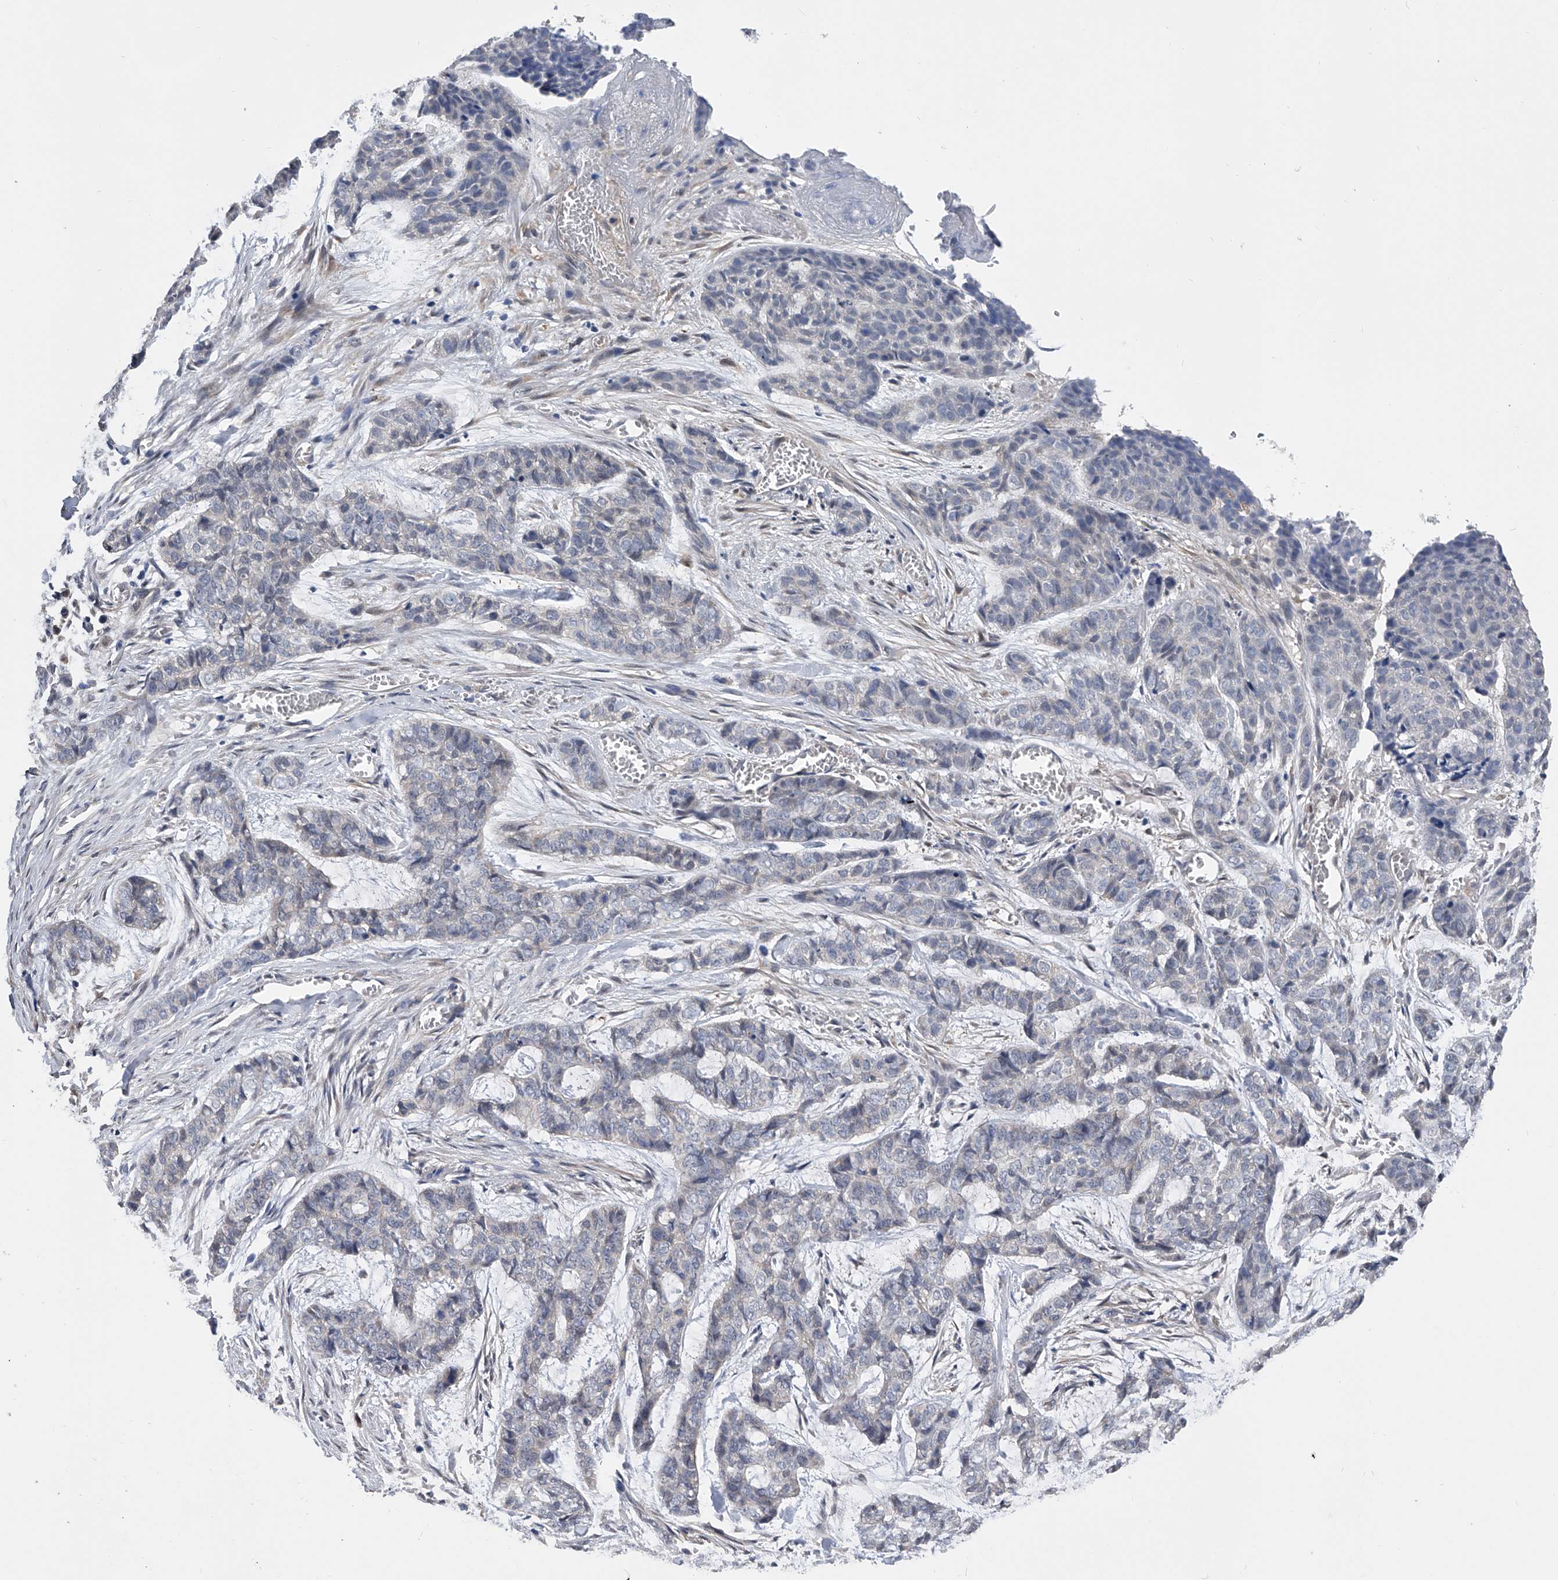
{"staining": {"intensity": "negative", "quantity": "none", "location": "none"}, "tissue": "skin cancer", "cell_type": "Tumor cells", "image_type": "cancer", "snomed": [{"axis": "morphology", "description": "Basal cell carcinoma"}, {"axis": "topography", "description": "Skin"}], "caption": "This is a histopathology image of immunohistochemistry staining of basal cell carcinoma (skin), which shows no staining in tumor cells.", "gene": "PGM3", "patient": {"sex": "female", "age": 64}}